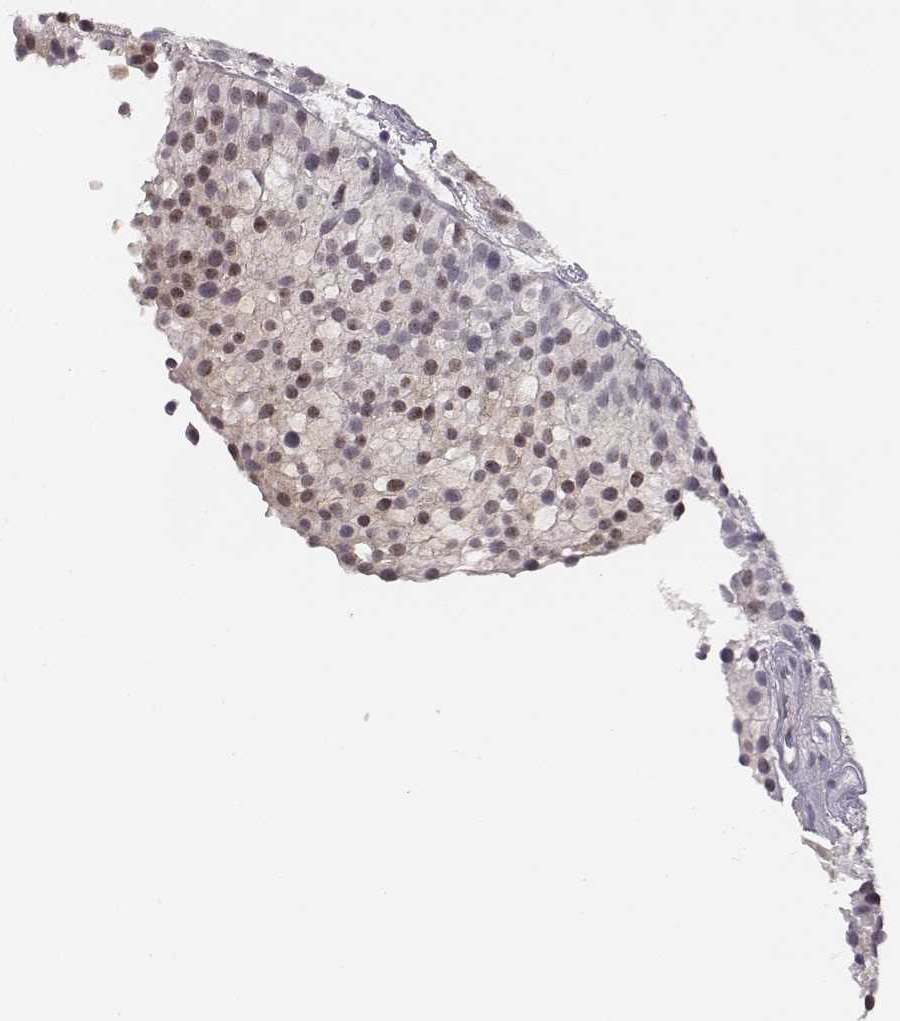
{"staining": {"intensity": "strong", "quantity": "25%-75%", "location": "nuclear"}, "tissue": "urothelial cancer", "cell_type": "Tumor cells", "image_type": "cancer", "snomed": [{"axis": "morphology", "description": "Urothelial carcinoma, Low grade"}, {"axis": "topography", "description": "Urinary bladder"}], "caption": "Protein expression by IHC reveals strong nuclear staining in about 25%-75% of tumor cells in urothelial cancer.", "gene": "NIFK", "patient": {"sex": "female", "age": 87}}